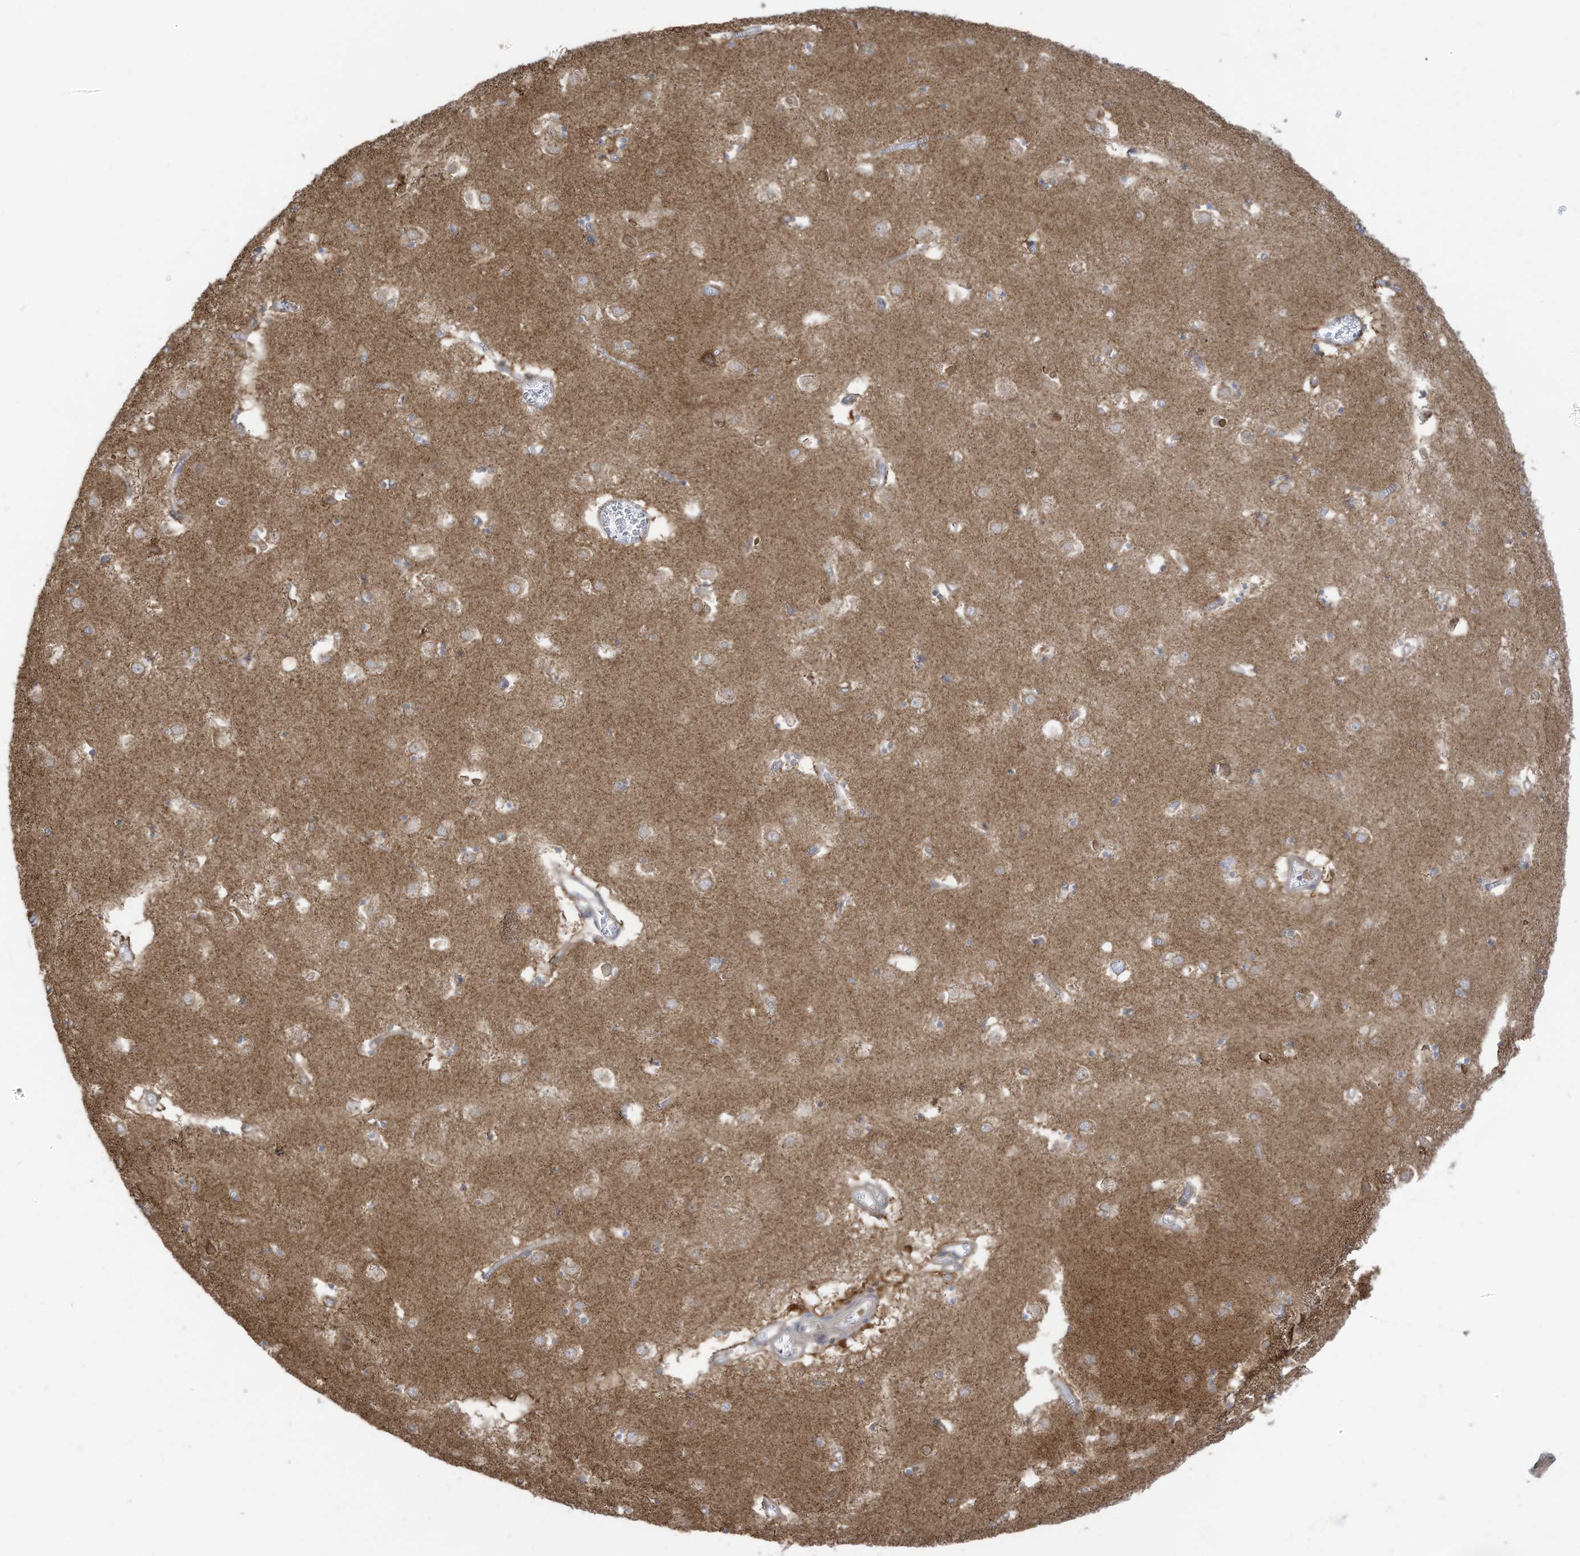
{"staining": {"intensity": "moderate", "quantity": "<25%", "location": "cytoplasmic/membranous"}, "tissue": "caudate", "cell_type": "Glial cells", "image_type": "normal", "snomed": [{"axis": "morphology", "description": "Normal tissue, NOS"}, {"axis": "topography", "description": "Lateral ventricle wall"}], "caption": "Immunohistochemical staining of normal human caudate displays <25% levels of moderate cytoplasmic/membranous protein positivity in approximately <25% of glial cells. (DAB (3,3'-diaminobenzidine) IHC, brown staining for protein, blue staining for nuclei).", "gene": "CGAS", "patient": {"sex": "male", "age": 70}}